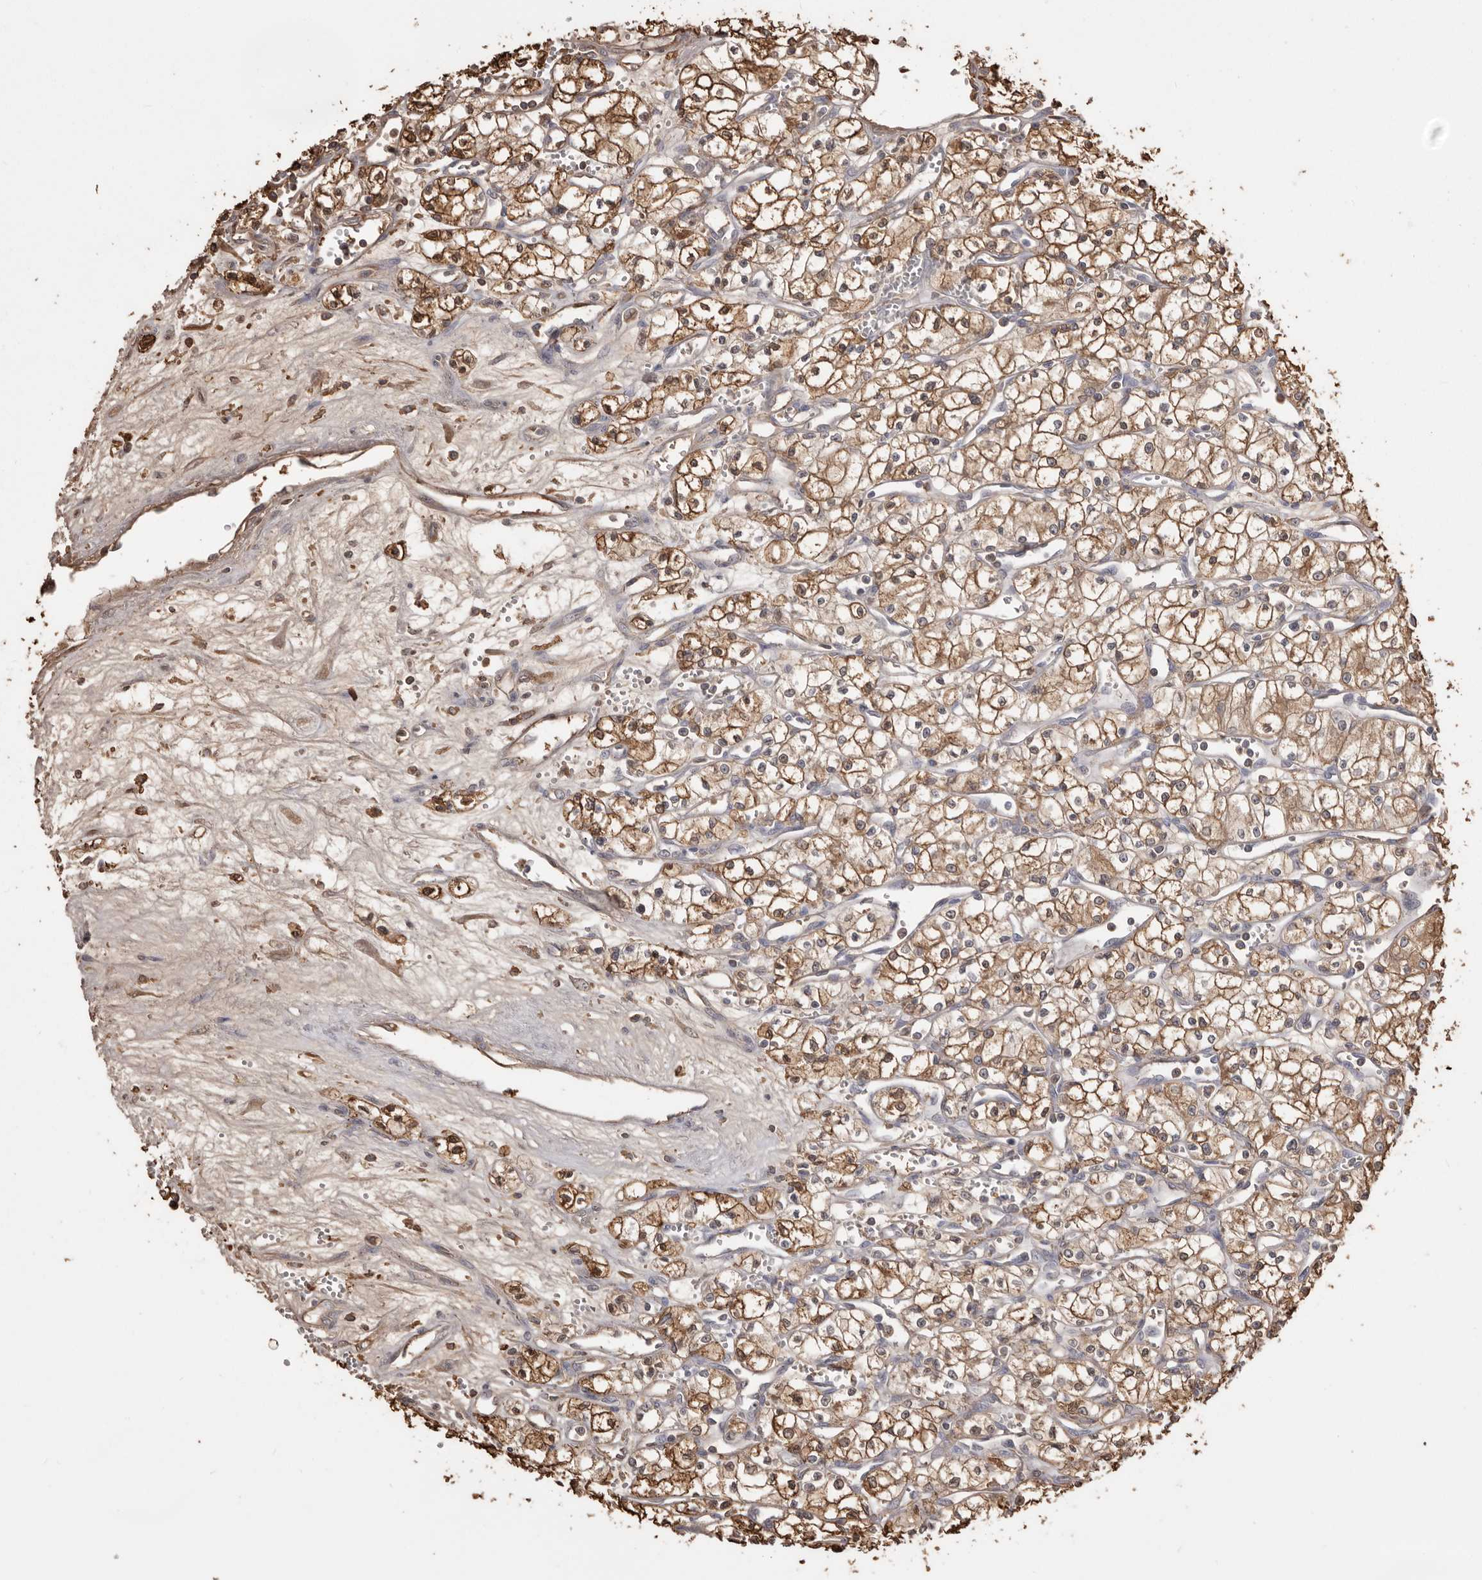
{"staining": {"intensity": "moderate", "quantity": ">75%", "location": "cytoplasmic/membranous"}, "tissue": "renal cancer", "cell_type": "Tumor cells", "image_type": "cancer", "snomed": [{"axis": "morphology", "description": "Adenocarcinoma, NOS"}, {"axis": "topography", "description": "Kidney"}], "caption": "DAB immunohistochemical staining of renal adenocarcinoma exhibits moderate cytoplasmic/membranous protein positivity in about >75% of tumor cells.", "gene": "PKM", "patient": {"sex": "male", "age": 59}}